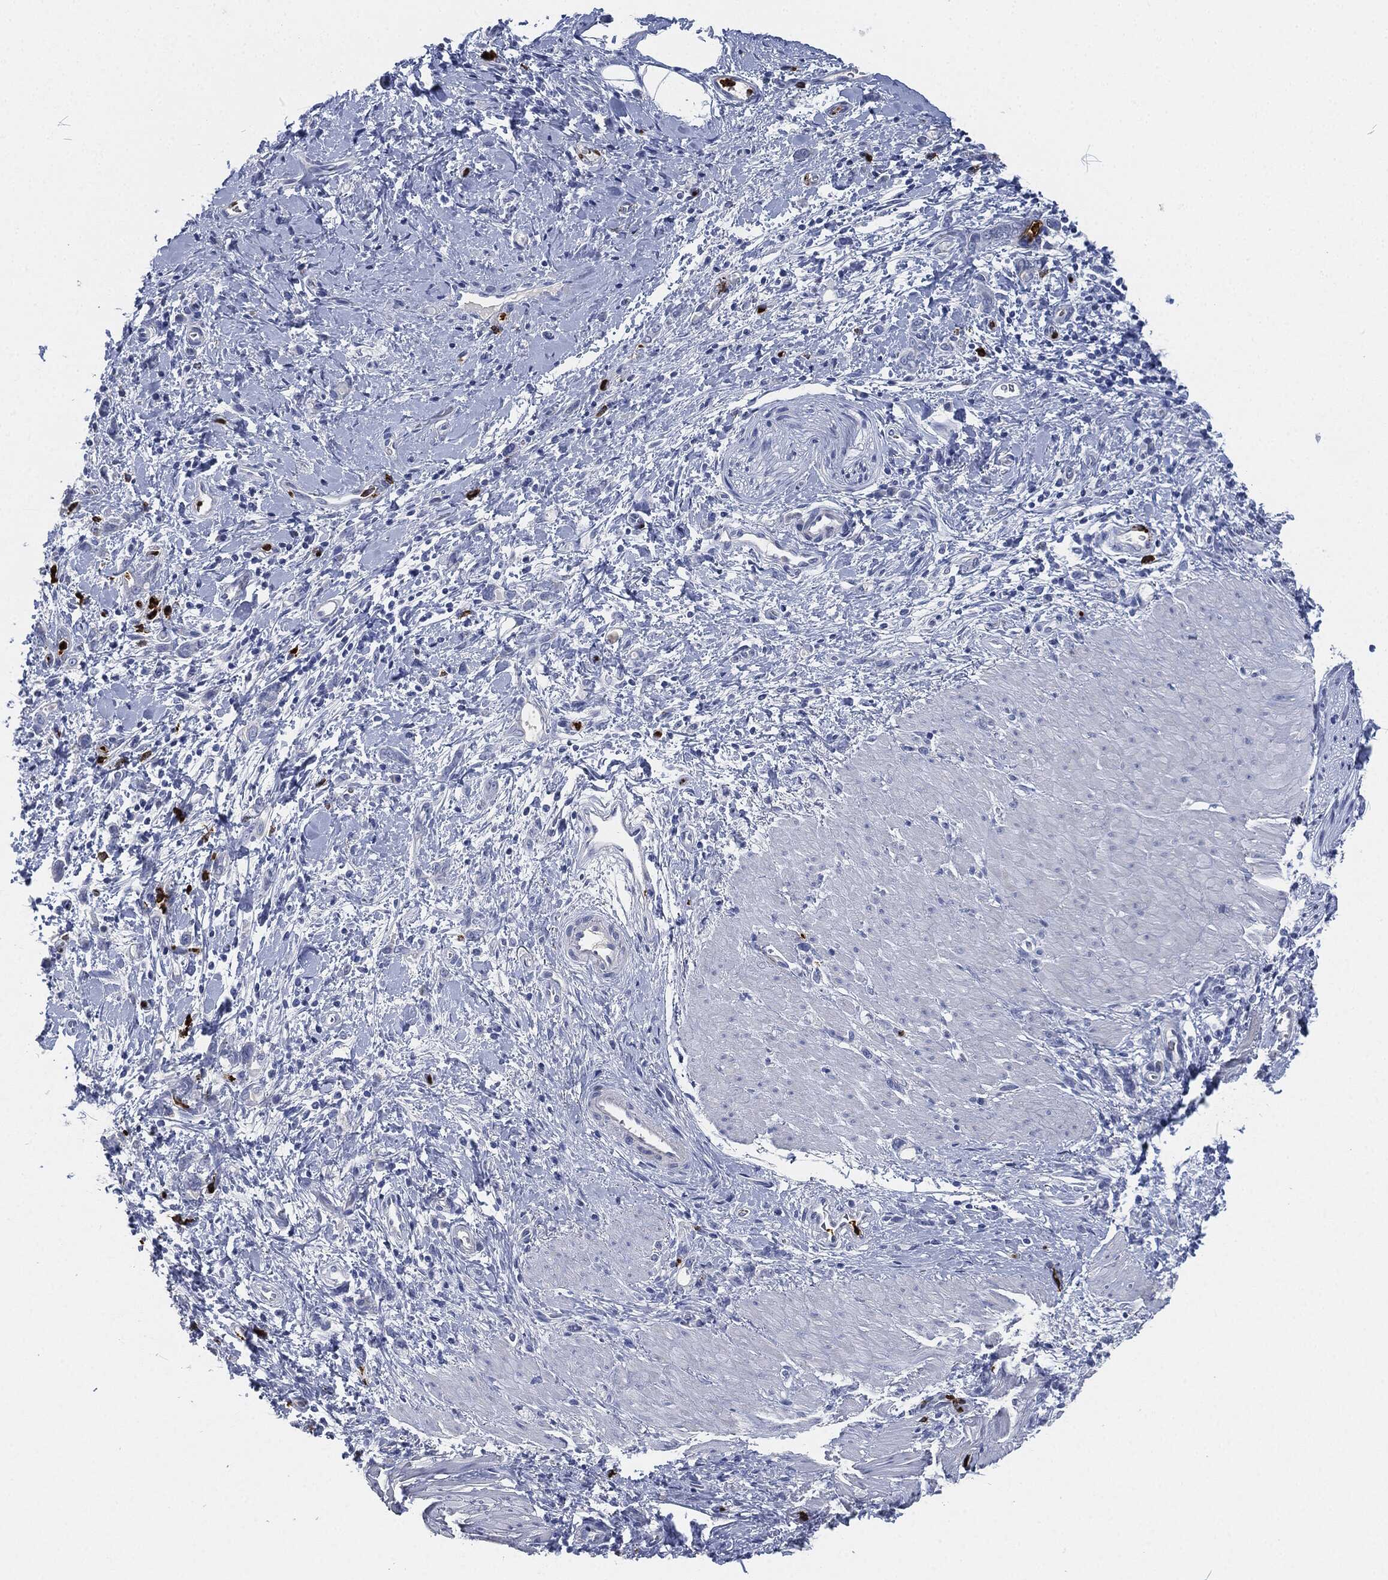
{"staining": {"intensity": "negative", "quantity": "none", "location": "none"}, "tissue": "stomach cancer", "cell_type": "Tumor cells", "image_type": "cancer", "snomed": [{"axis": "morphology", "description": "Normal tissue, NOS"}, {"axis": "morphology", "description": "Adenocarcinoma, NOS"}, {"axis": "topography", "description": "Stomach"}], "caption": "High magnification brightfield microscopy of stomach cancer (adenocarcinoma) stained with DAB (brown) and counterstained with hematoxylin (blue): tumor cells show no significant positivity.", "gene": "MPO", "patient": {"sex": "male", "age": 67}}